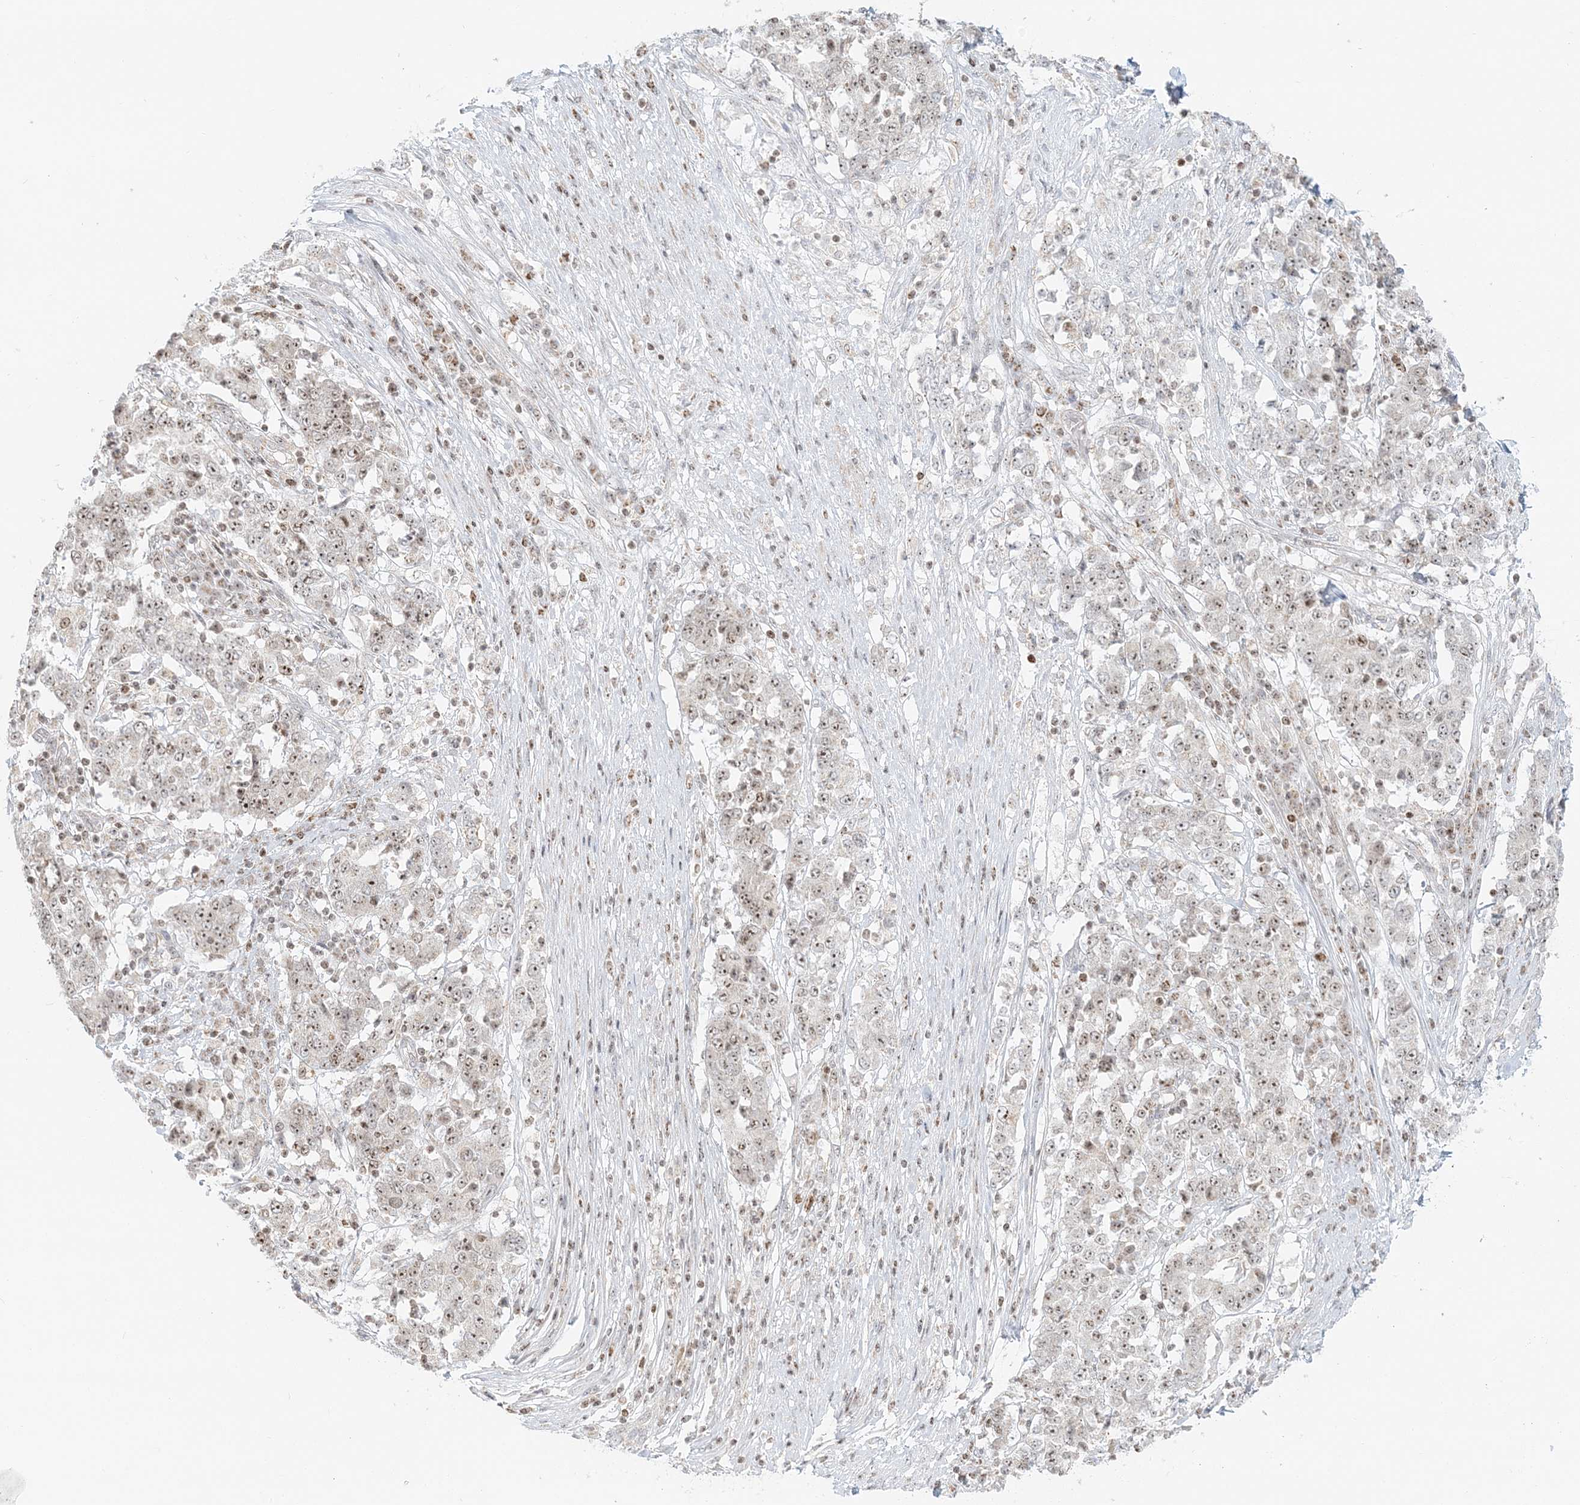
{"staining": {"intensity": "moderate", "quantity": ">75%", "location": "nuclear"}, "tissue": "stomach cancer", "cell_type": "Tumor cells", "image_type": "cancer", "snomed": [{"axis": "morphology", "description": "Adenocarcinoma, NOS"}, {"axis": "topography", "description": "Stomach"}], "caption": "The photomicrograph shows immunohistochemical staining of stomach cancer (adenocarcinoma). There is moderate nuclear positivity is identified in approximately >75% of tumor cells.", "gene": "UBE2F", "patient": {"sex": "male", "age": 59}}